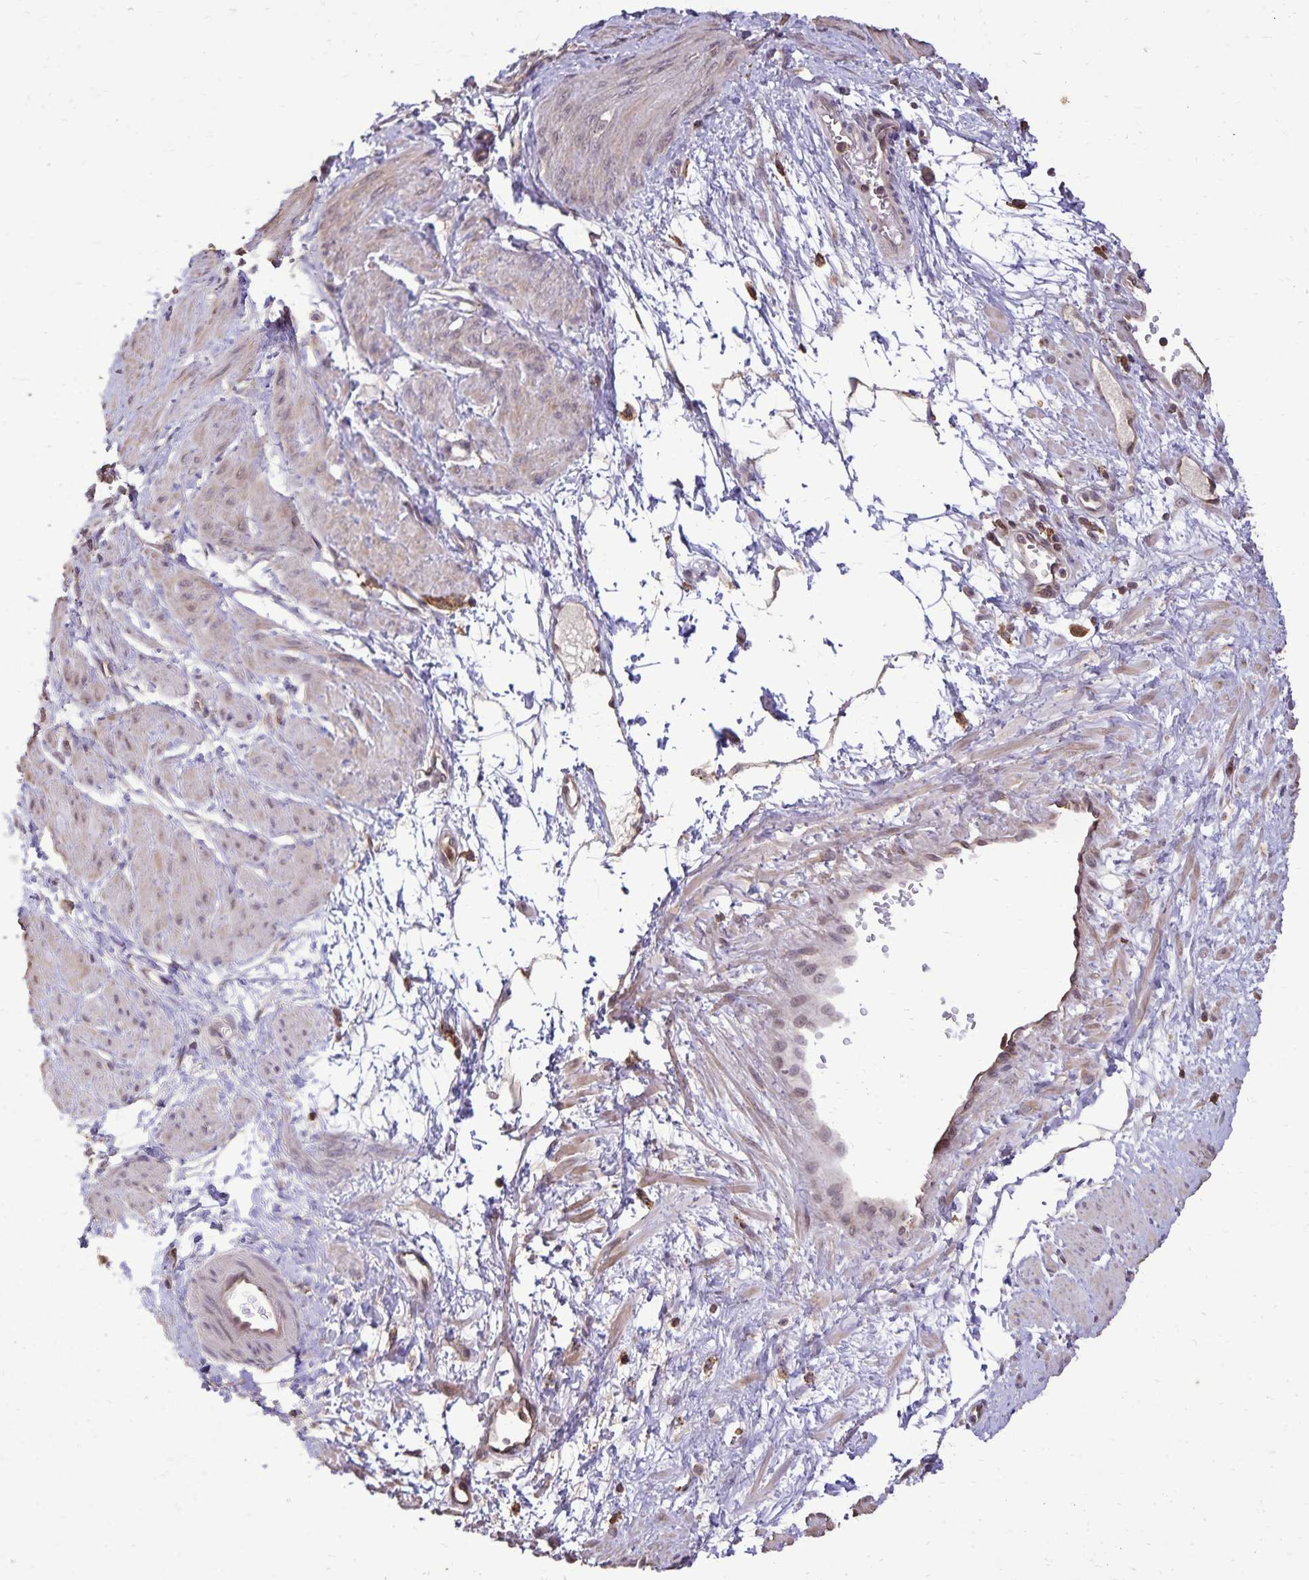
{"staining": {"intensity": "weak", "quantity": "<25%", "location": "cytoplasmic/membranous"}, "tissue": "smooth muscle", "cell_type": "Smooth muscle cells", "image_type": "normal", "snomed": [{"axis": "morphology", "description": "Normal tissue, NOS"}, {"axis": "topography", "description": "Smooth muscle"}, {"axis": "topography", "description": "Uterus"}], "caption": "Smooth muscle was stained to show a protein in brown. There is no significant expression in smooth muscle cells.", "gene": "CHMP1B", "patient": {"sex": "female", "age": 39}}